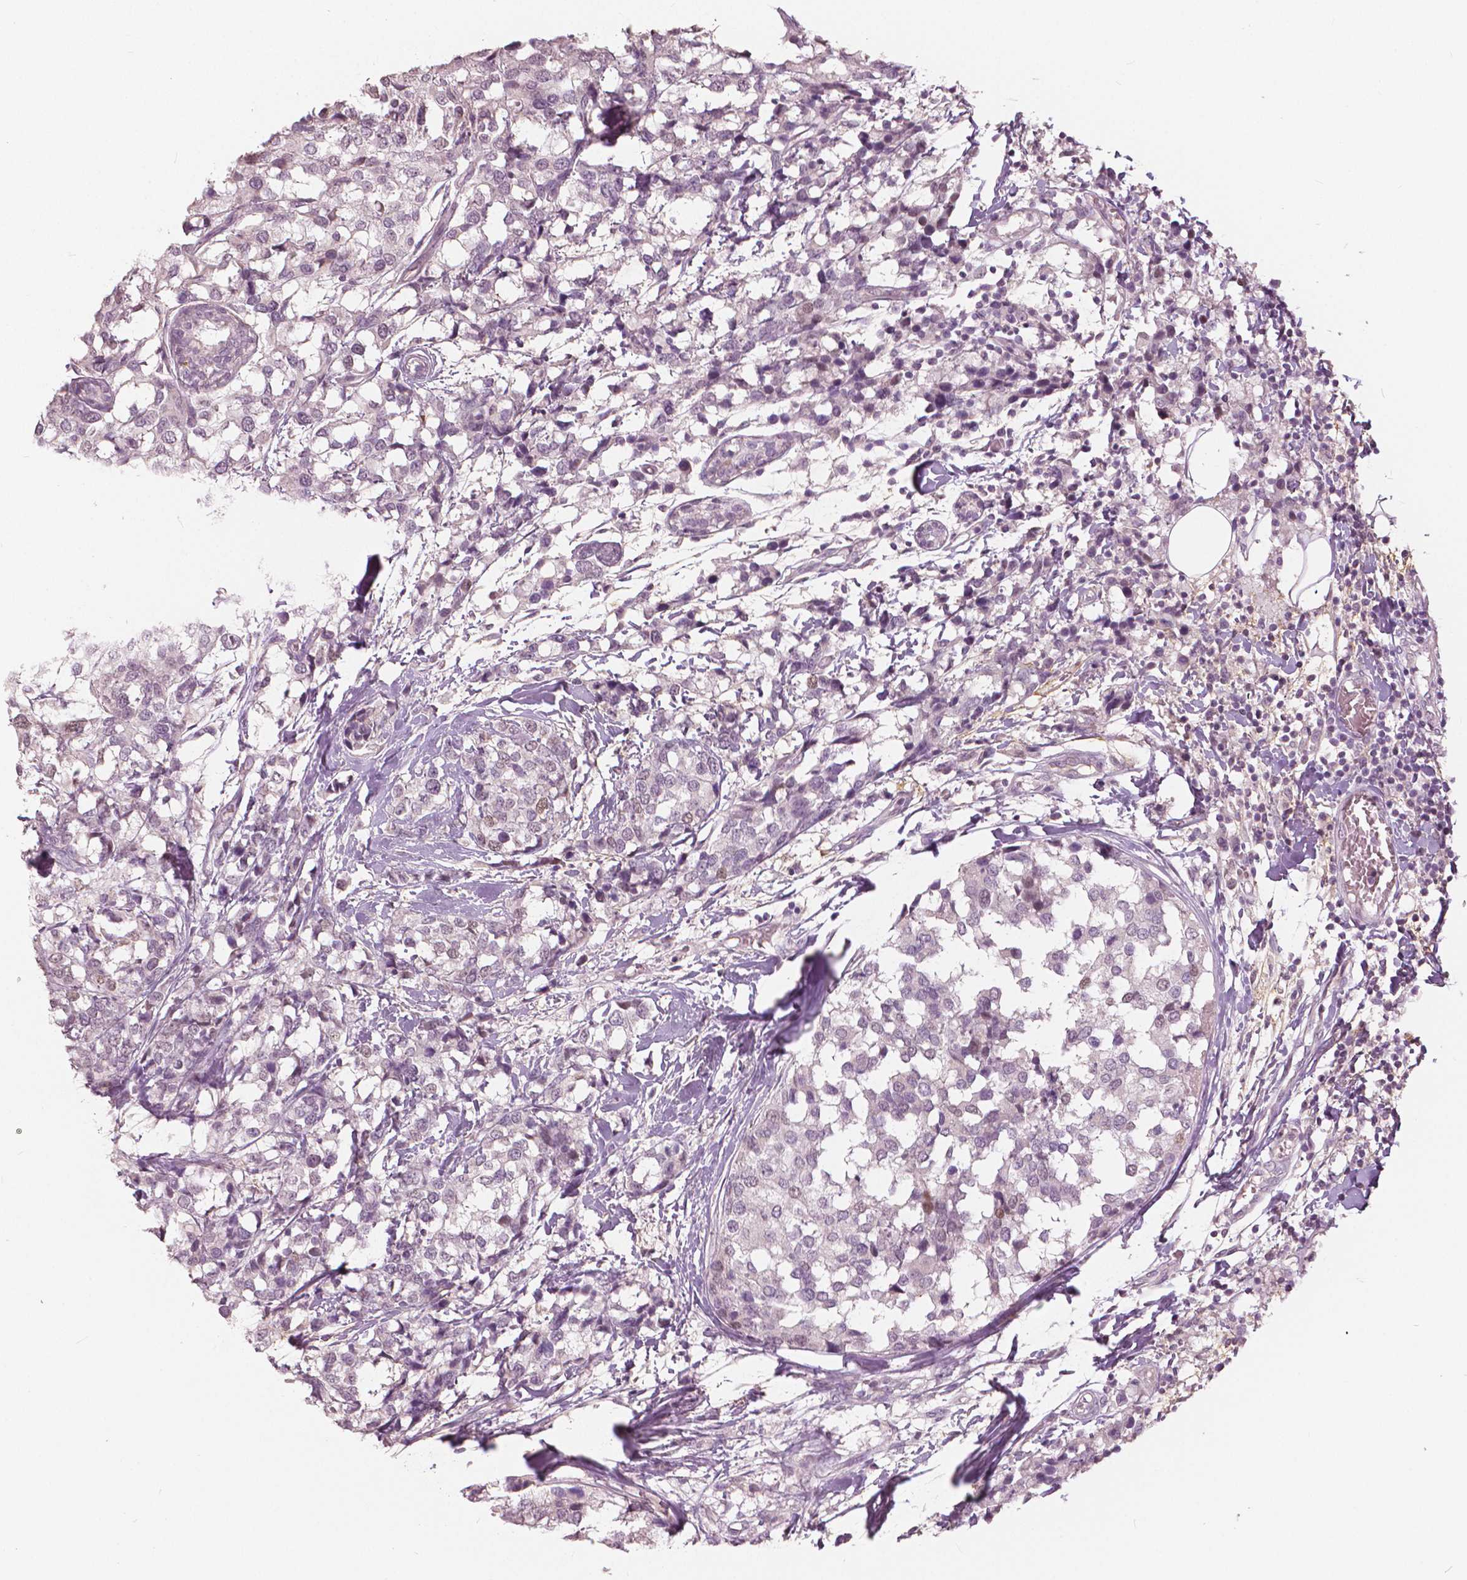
{"staining": {"intensity": "negative", "quantity": "none", "location": "none"}, "tissue": "breast cancer", "cell_type": "Tumor cells", "image_type": "cancer", "snomed": [{"axis": "morphology", "description": "Lobular carcinoma"}, {"axis": "topography", "description": "Breast"}], "caption": "This histopathology image is of breast cancer (lobular carcinoma) stained with immunohistochemistry to label a protein in brown with the nuclei are counter-stained blue. There is no staining in tumor cells. (Stains: DAB IHC with hematoxylin counter stain, Microscopy: brightfield microscopy at high magnification).", "gene": "NANOG", "patient": {"sex": "female", "age": 59}}